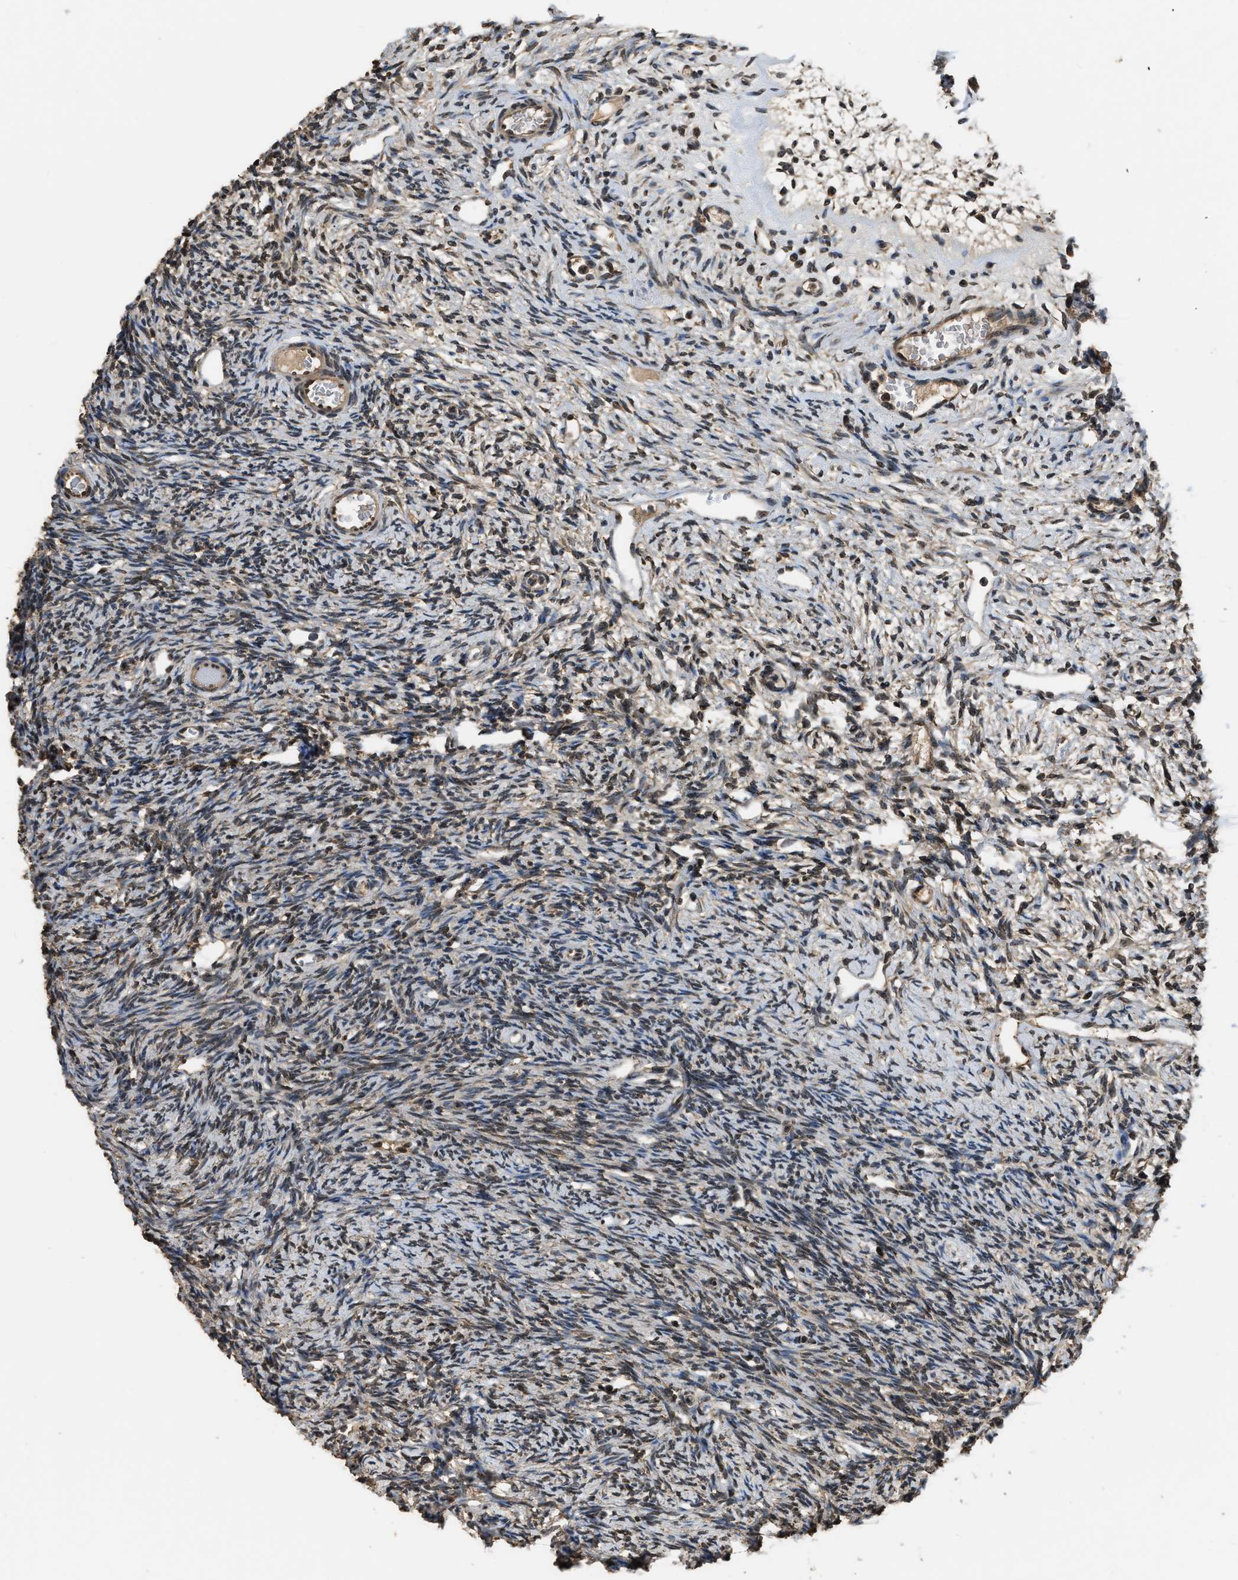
{"staining": {"intensity": "moderate", "quantity": ">75%", "location": "cytoplasmic/membranous"}, "tissue": "ovary", "cell_type": "Follicle cells", "image_type": "normal", "snomed": [{"axis": "morphology", "description": "Normal tissue, NOS"}, {"axis": "topography", "description": "Ovary"}], "caption": "Ovary stained for a protein displays moderate cytoplasmic/membranous positivity in follicle cells.", "gene": "DENND6B", "patient": {"sex": "female", "age": 33}}